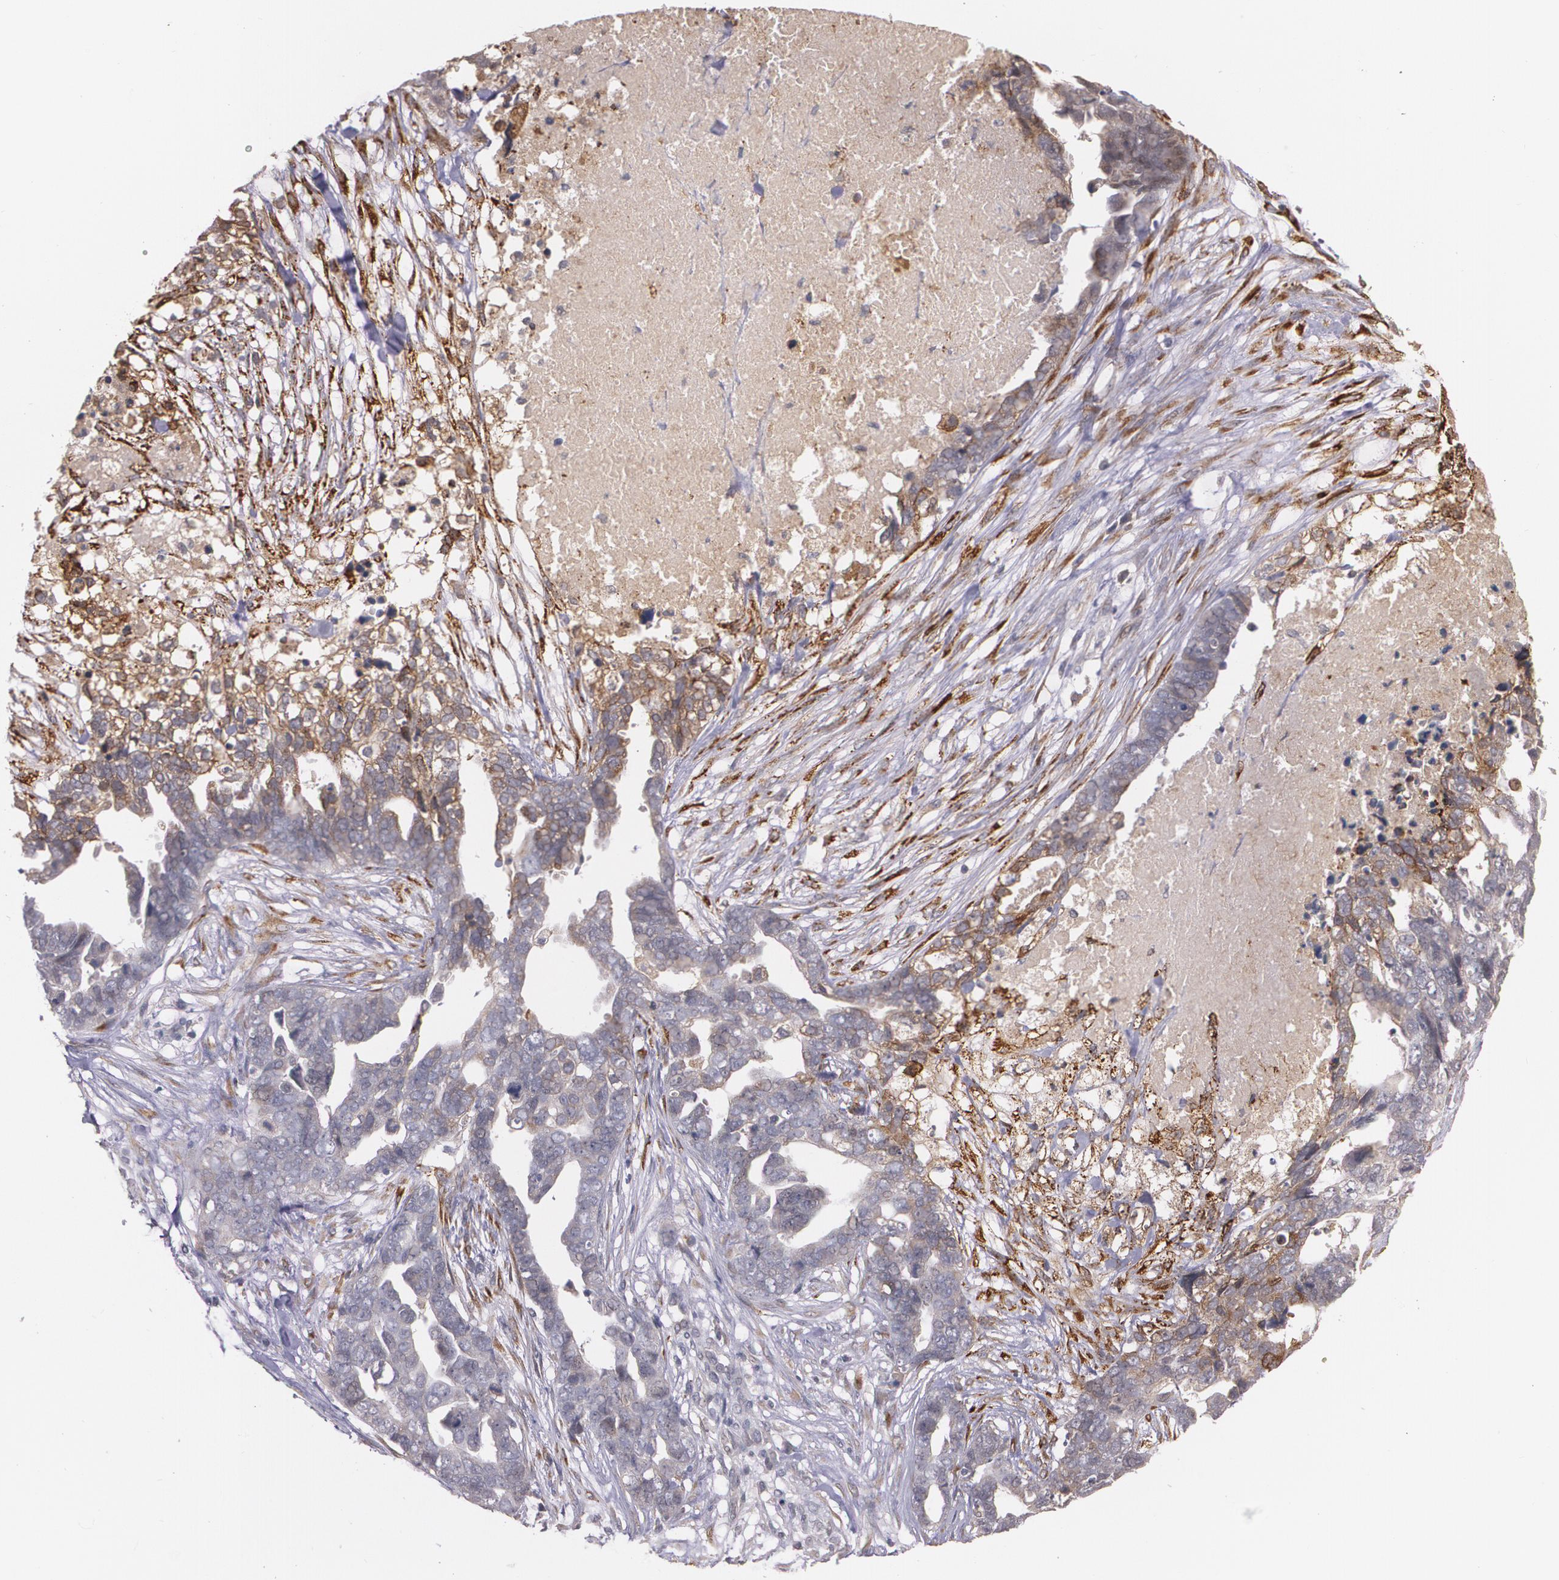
{"staining": {"intensity": "weak", "quantity": "<25%", "location": "cytoplasmic/membranous"}, "tissue": "ovarian cancer", "cell_type": "Tumor cells", "image_type": "cancer", "snomed": [{"axis": "morphology", "description": "Normal tissue, NOS"}, {"axis": "morphology", "description": "Cystadenocarcinoma, serous, NOS"}, {"axis": "topography", "description": "Fallopian tube"}, {"axis": "topography", "description": "Ovary"}], "caption": "A histopathology image of human ovarian cancer (serous cystadenocarcinoma) is negative for staining in tumor cells.", "gene": "IFNGR2", "patient": {"sex": "female", "age": 56}}